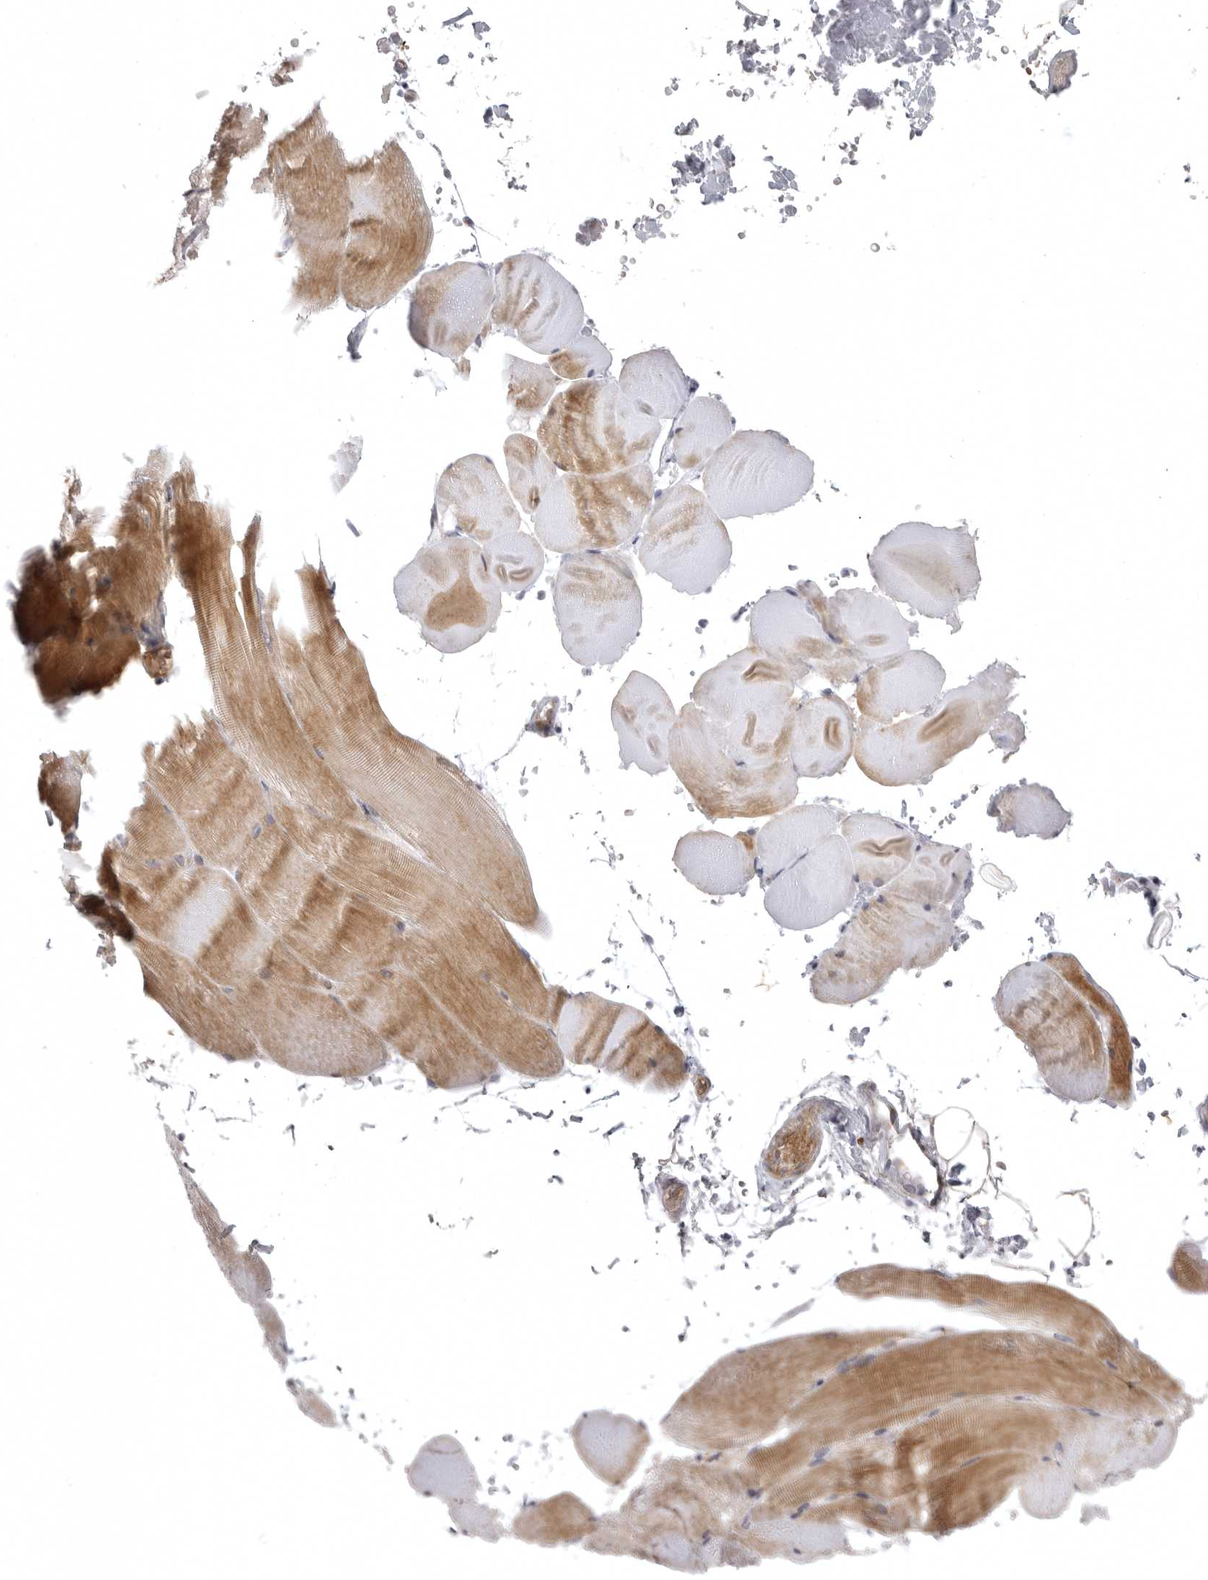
{"staining": {"intensity": "moderate", "quantity": "25%-75%", "location": "cytoplasmic/membranous"}, "tissue": "skeletal muscle", "cell_type": "Myocytes", "image_type": "normal", "snomed": [{"axis": "morphology", "description": "Normal tissue, NOS"}, {"axis": "topography", "description": "Skeletal muscle"}, {"axis": "topography", "description": "Parathyroid gland"}], "caption": "Immunohistochemical staining of unremarkable human skeletal muscle exhibits moderate cytoplasmic/membranous protein staining in about 25%-75% of myocytes.", "gene": "CD300LD", "patient": {"sex": "female", "age": 37}}